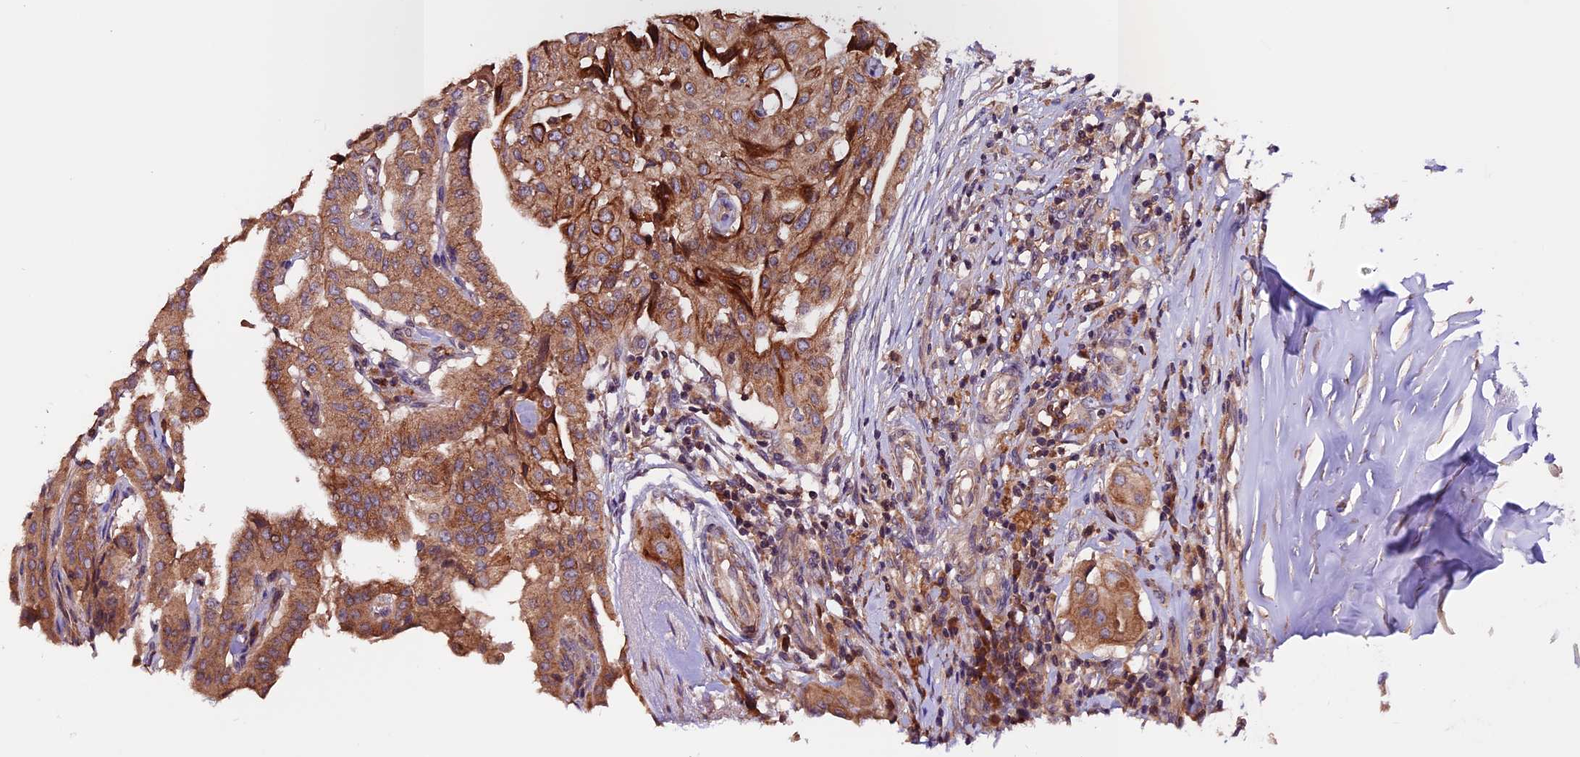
{"staining": {"intensity": "moderate", "quantity": ">75%", "location": "cytoplasmic/membranous"}, "tissue": "thyroid cancer", "cell_type": "Tumor cells", "image_type": "cancer", "snomed": [{"axis": "morphology", "description": "Papillary adenocarcinoma, NOS"}, {"axis": "topography", "description": "Thyroid gland"}], "caption": "A micrograph showing moderate cytoplasmic/membranous staining in approximately >75% of tumor cells in thyroid papillary adenocarcinoma, as visualized by brown immunohistochemical staining.", "gene": "ZNF598", "patient": {"sex": "female", "age": 59}}